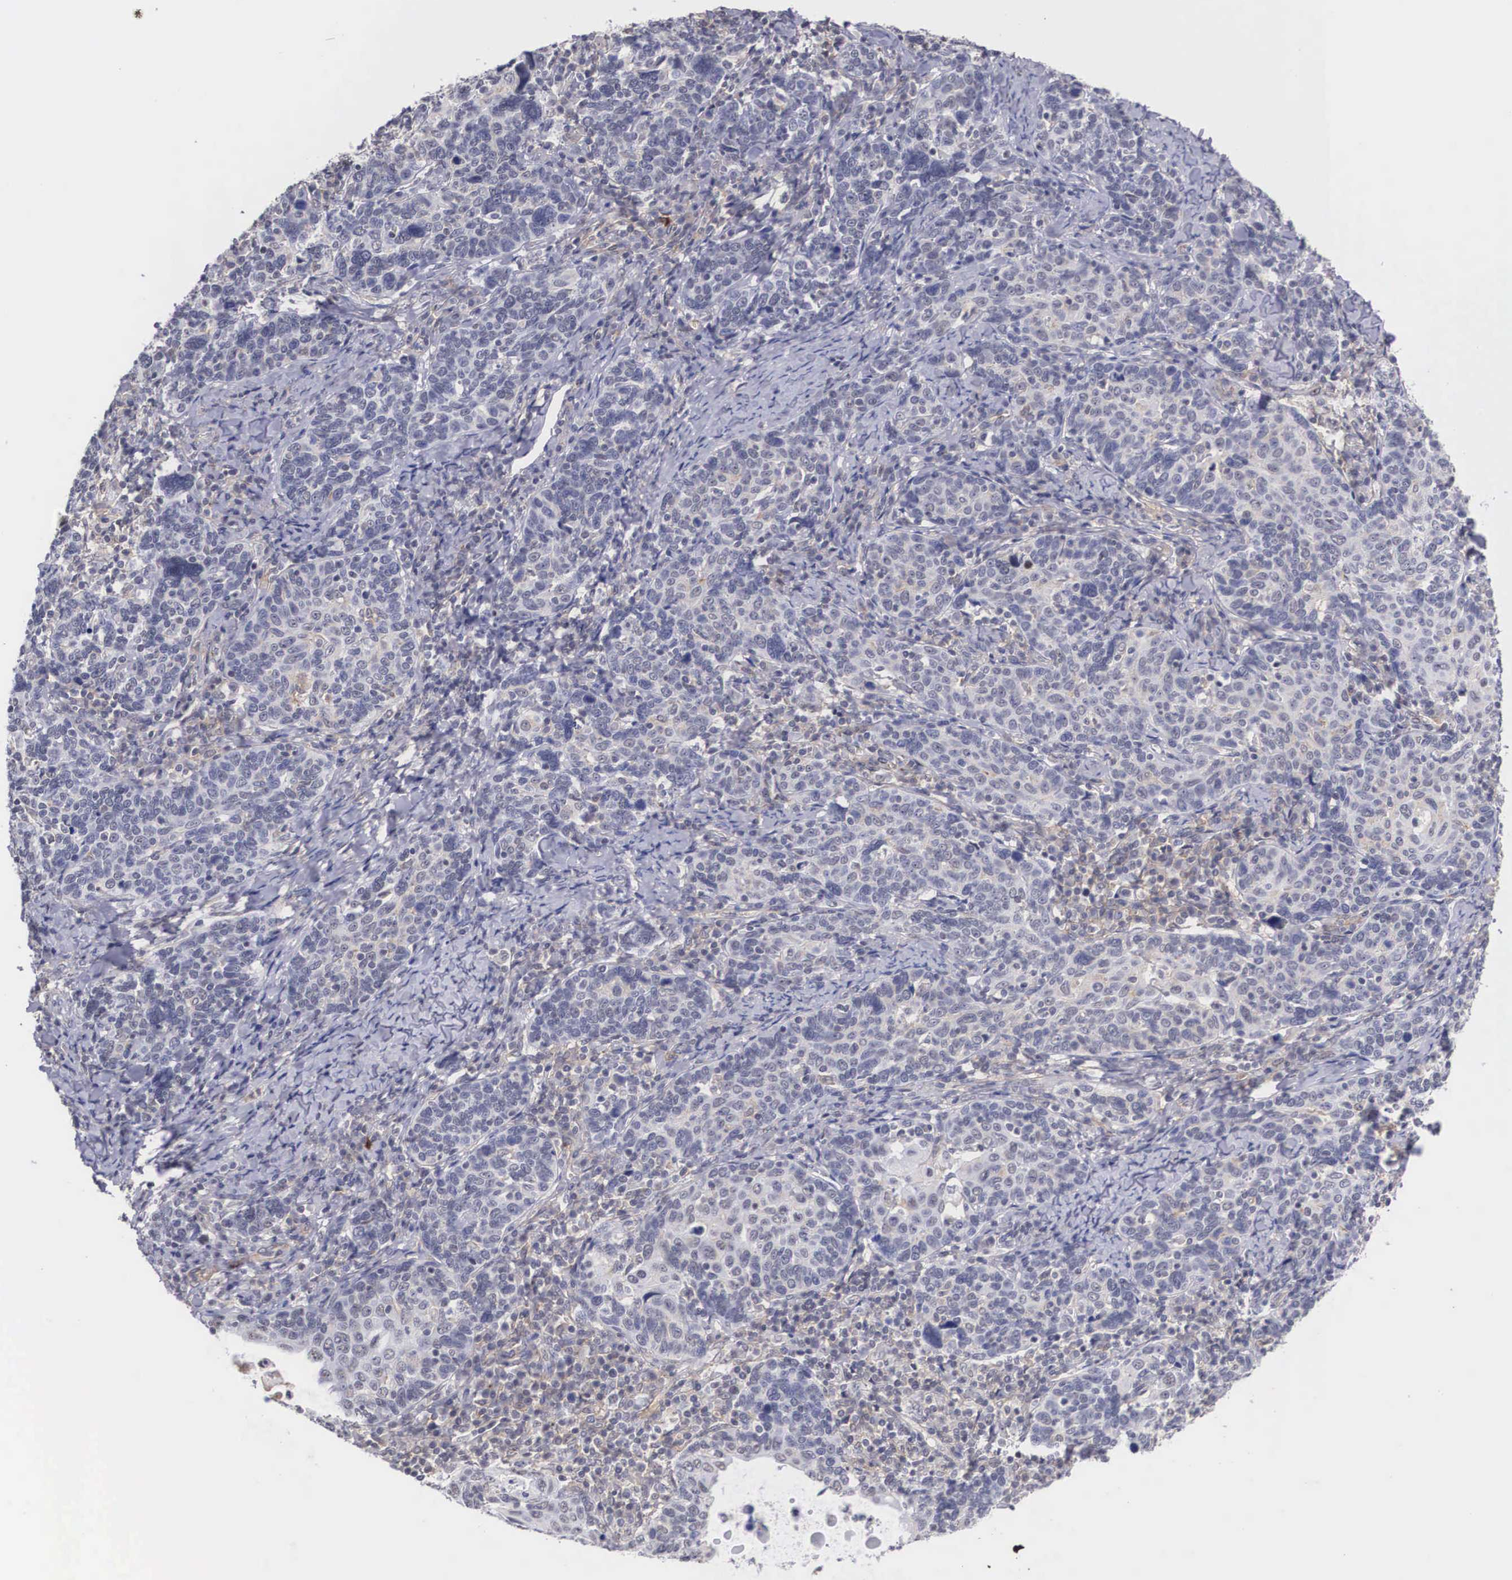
{"staining": {"intensity": "negative", "quantity": "none", "location": "none"}, "tissue": "cervical cancer", "cell_type": "Tumor cells", "image_type": "cancer", "snomed": [{"axis": "morphology", "description": "Squamous cell carcinoma, NOS"}, {"axis": "topography", "description": "Cervix"}], "caption": "Protein analysis of squamous cell carcinoma (cervical) exhibits no significant positivity in tumor cells.", "gene": "NR4A2", "patient": {"sex": "female", "age": 41}}